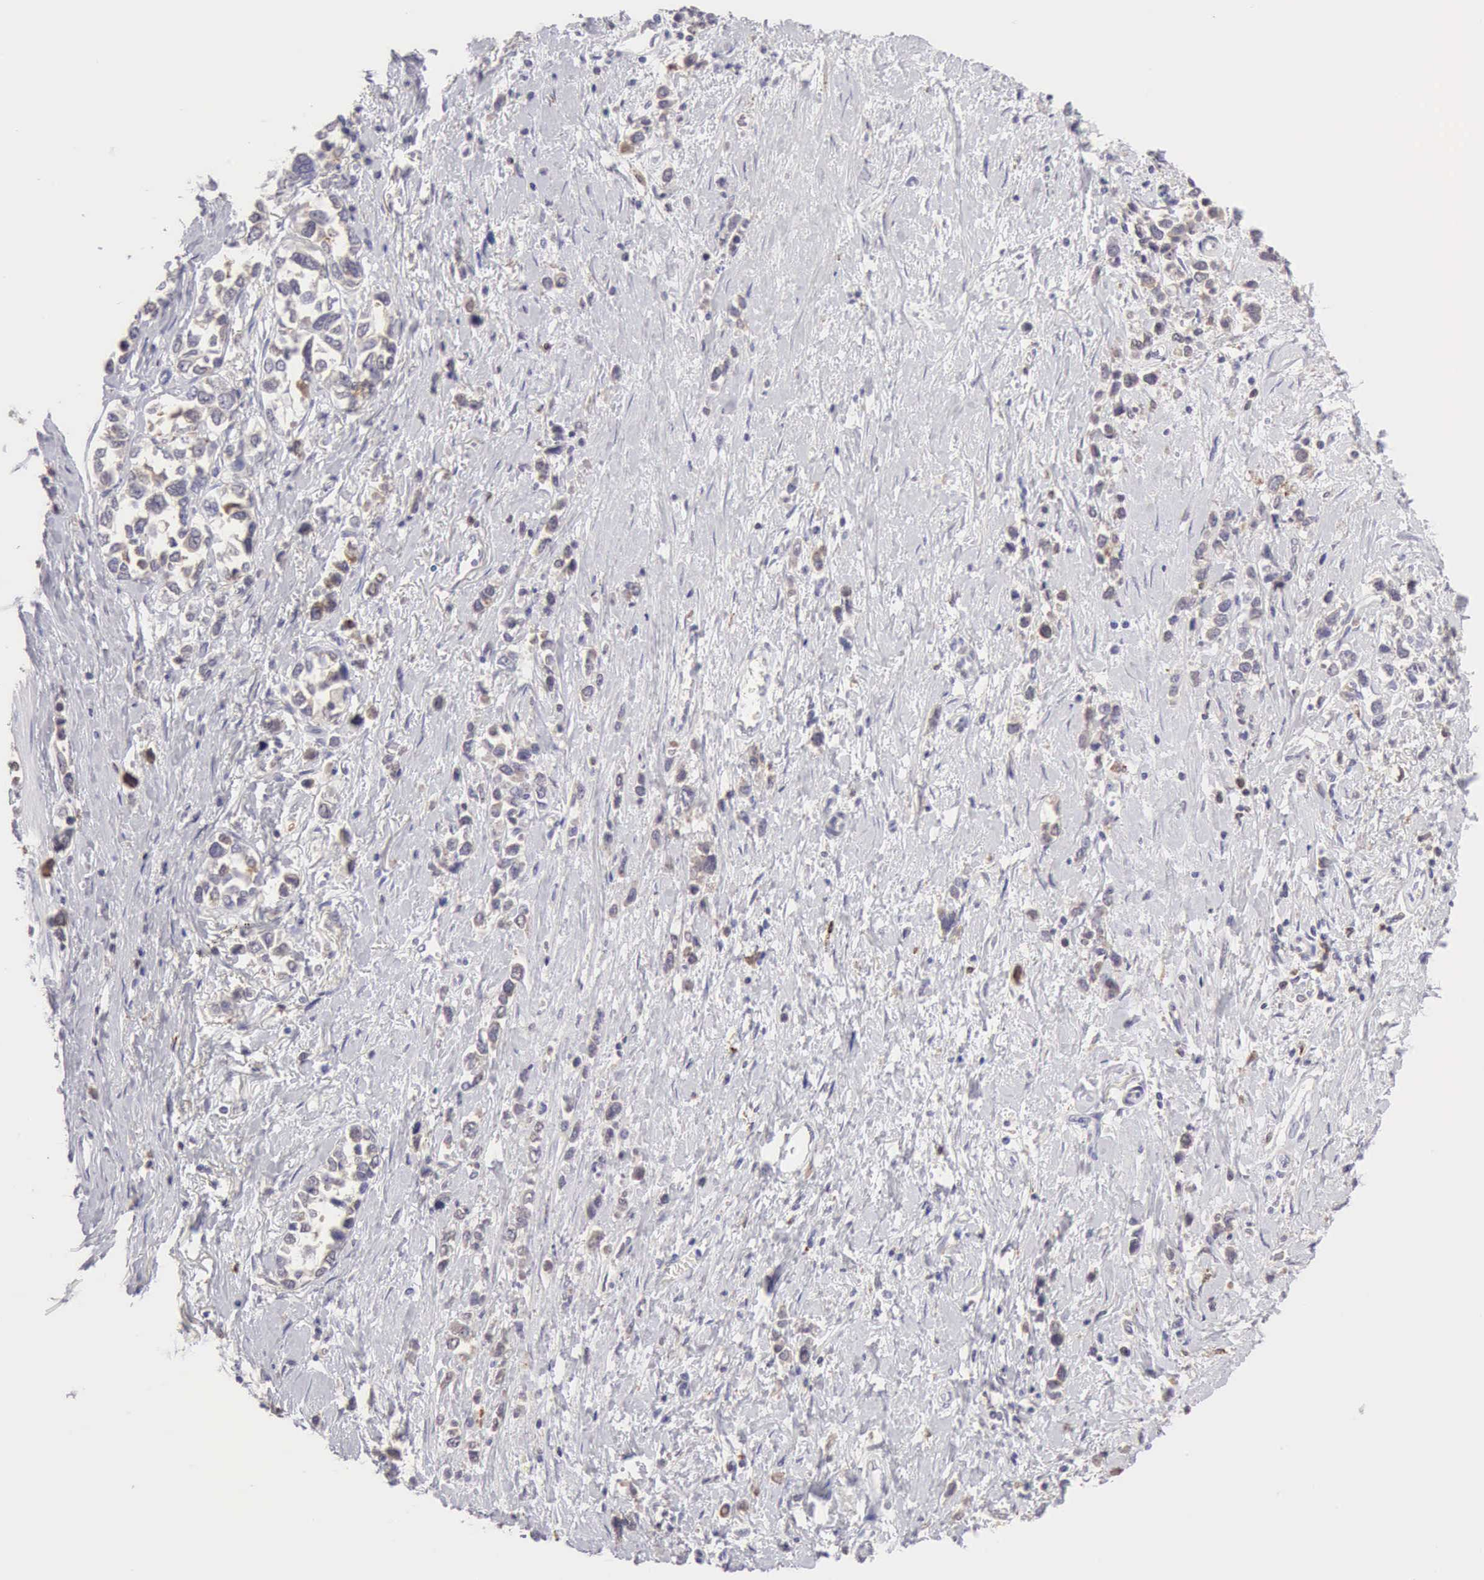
{"staining": {"intensity": "negative", "quantity": "none", "location": "none"}, "tissue": "stomach cancer", "cell_type": "Tumor cells", "image_type": "cancer", "snomed": [{"axis": "morphology", "description": "Adenocarcinoma, NOS"}, {"axis": "topography", "description": "Stomach, upper"}], "caption": "Photomicrograph shows no significant protein staining in tumor cells of stomach adenocarcinoma.", "gene": "RNASE1", "patient": {"sex": "male", "age": 76}}